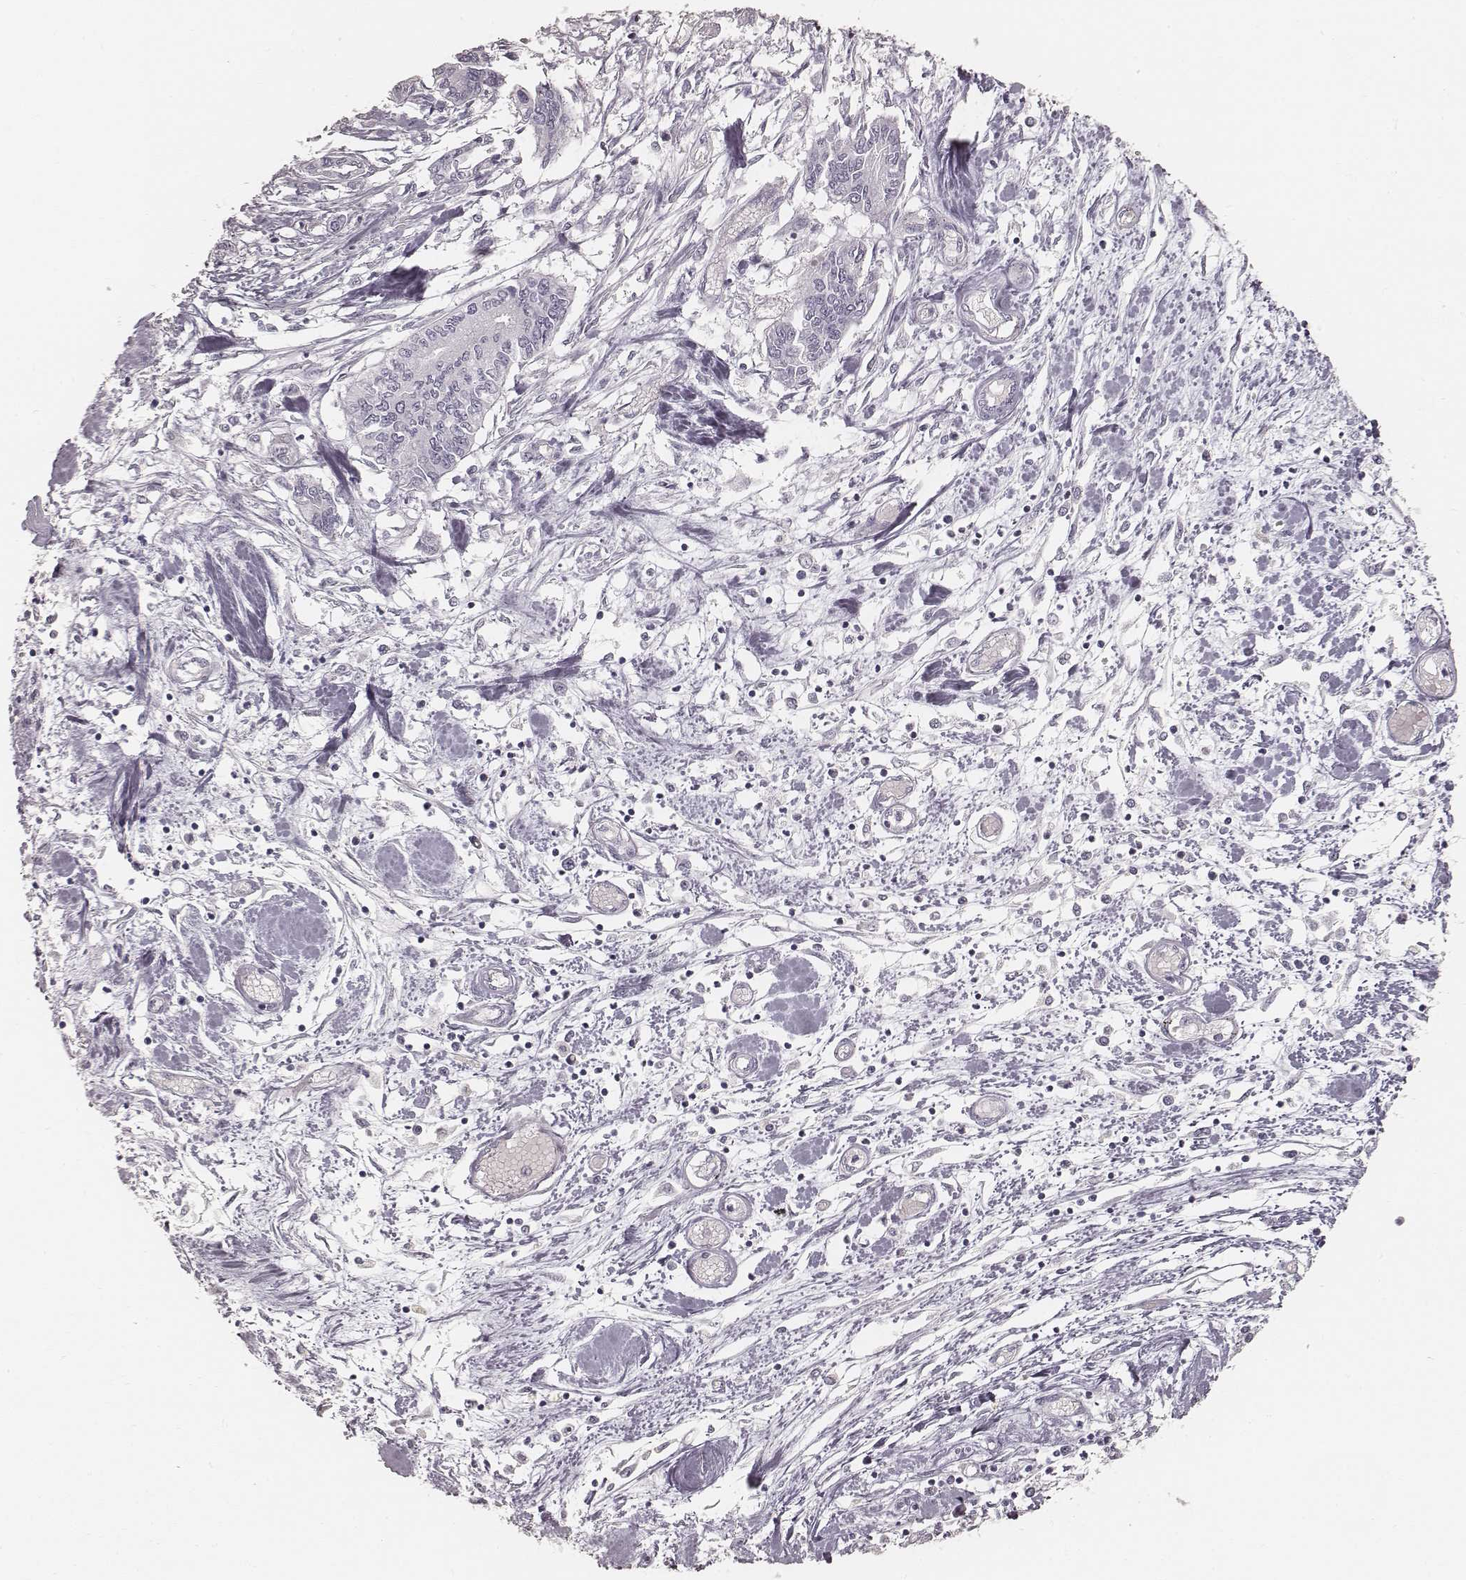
{"staining": {"intensity": "negative", "quantity": "none", "location": "none"}, "tissue": "pancreatic cancer", "cell_type": "Tumor cells", "image_type": "cancer", "snomed": [{"axis": "morphology", "description": "Adenocarcinoma, NOS"}, {"axis": "topography", "description": "Pancreas"}], "caption": "Immunohistochemistry of pancreatic cancer demonstrates no positivity in tumor cells. (Stains: DAB (3,3'-diaminobenzidine) immunohistochemistry (IHC) with hematoxylin counter stain, Microscopy: brightfield microscopy at high magnification).", "gene": "KRT34", "patient": {"sex": "male", "age": 60}}